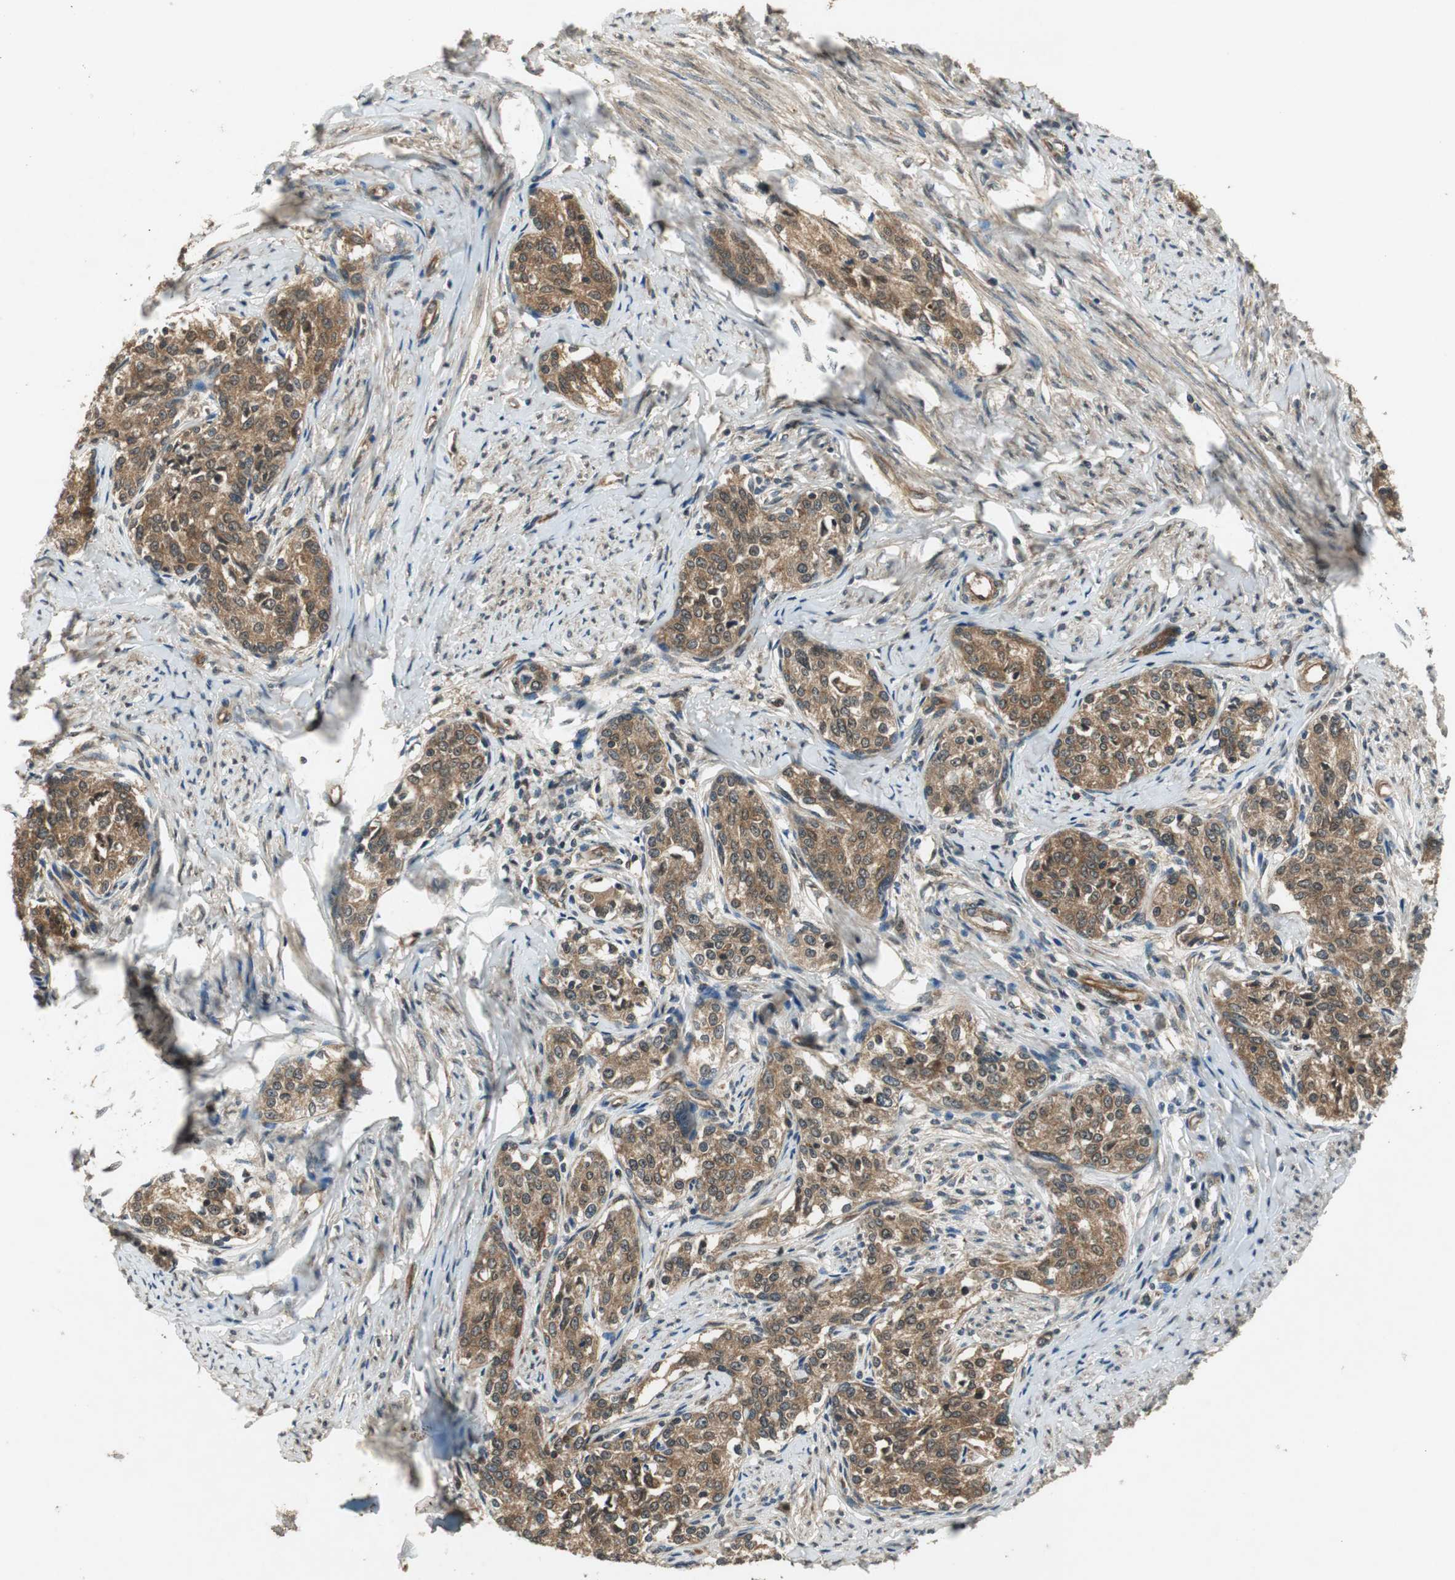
{"staining": {"intensity": "moderate", "quantity": ">75%", "location": "cytoplasmic/membranous"}, "tissue": "cervical cancer", "cell_type": "Tumor cells", "image_type": "cancer", "snomed": [{"axis": "morphology", "description": "Squamous cell carcinoma, NOS"}, {"axis": "morphology", "description": "Adenocarcinoma, NOS"}, {"axis": "topography", "description": "Cervix"}], "caption": "Immunohistochemical staining of human cervical cancer (squamous cell carcinoma) shows medium levels of moderate cytoplasmic/membranous protein expression in approximately >75% of tumor cells. (Brightfield microscopy of DAB IHC at high magnification).", "gene": "PSMB4", "patient": {"sex": "female", "age": 52}}